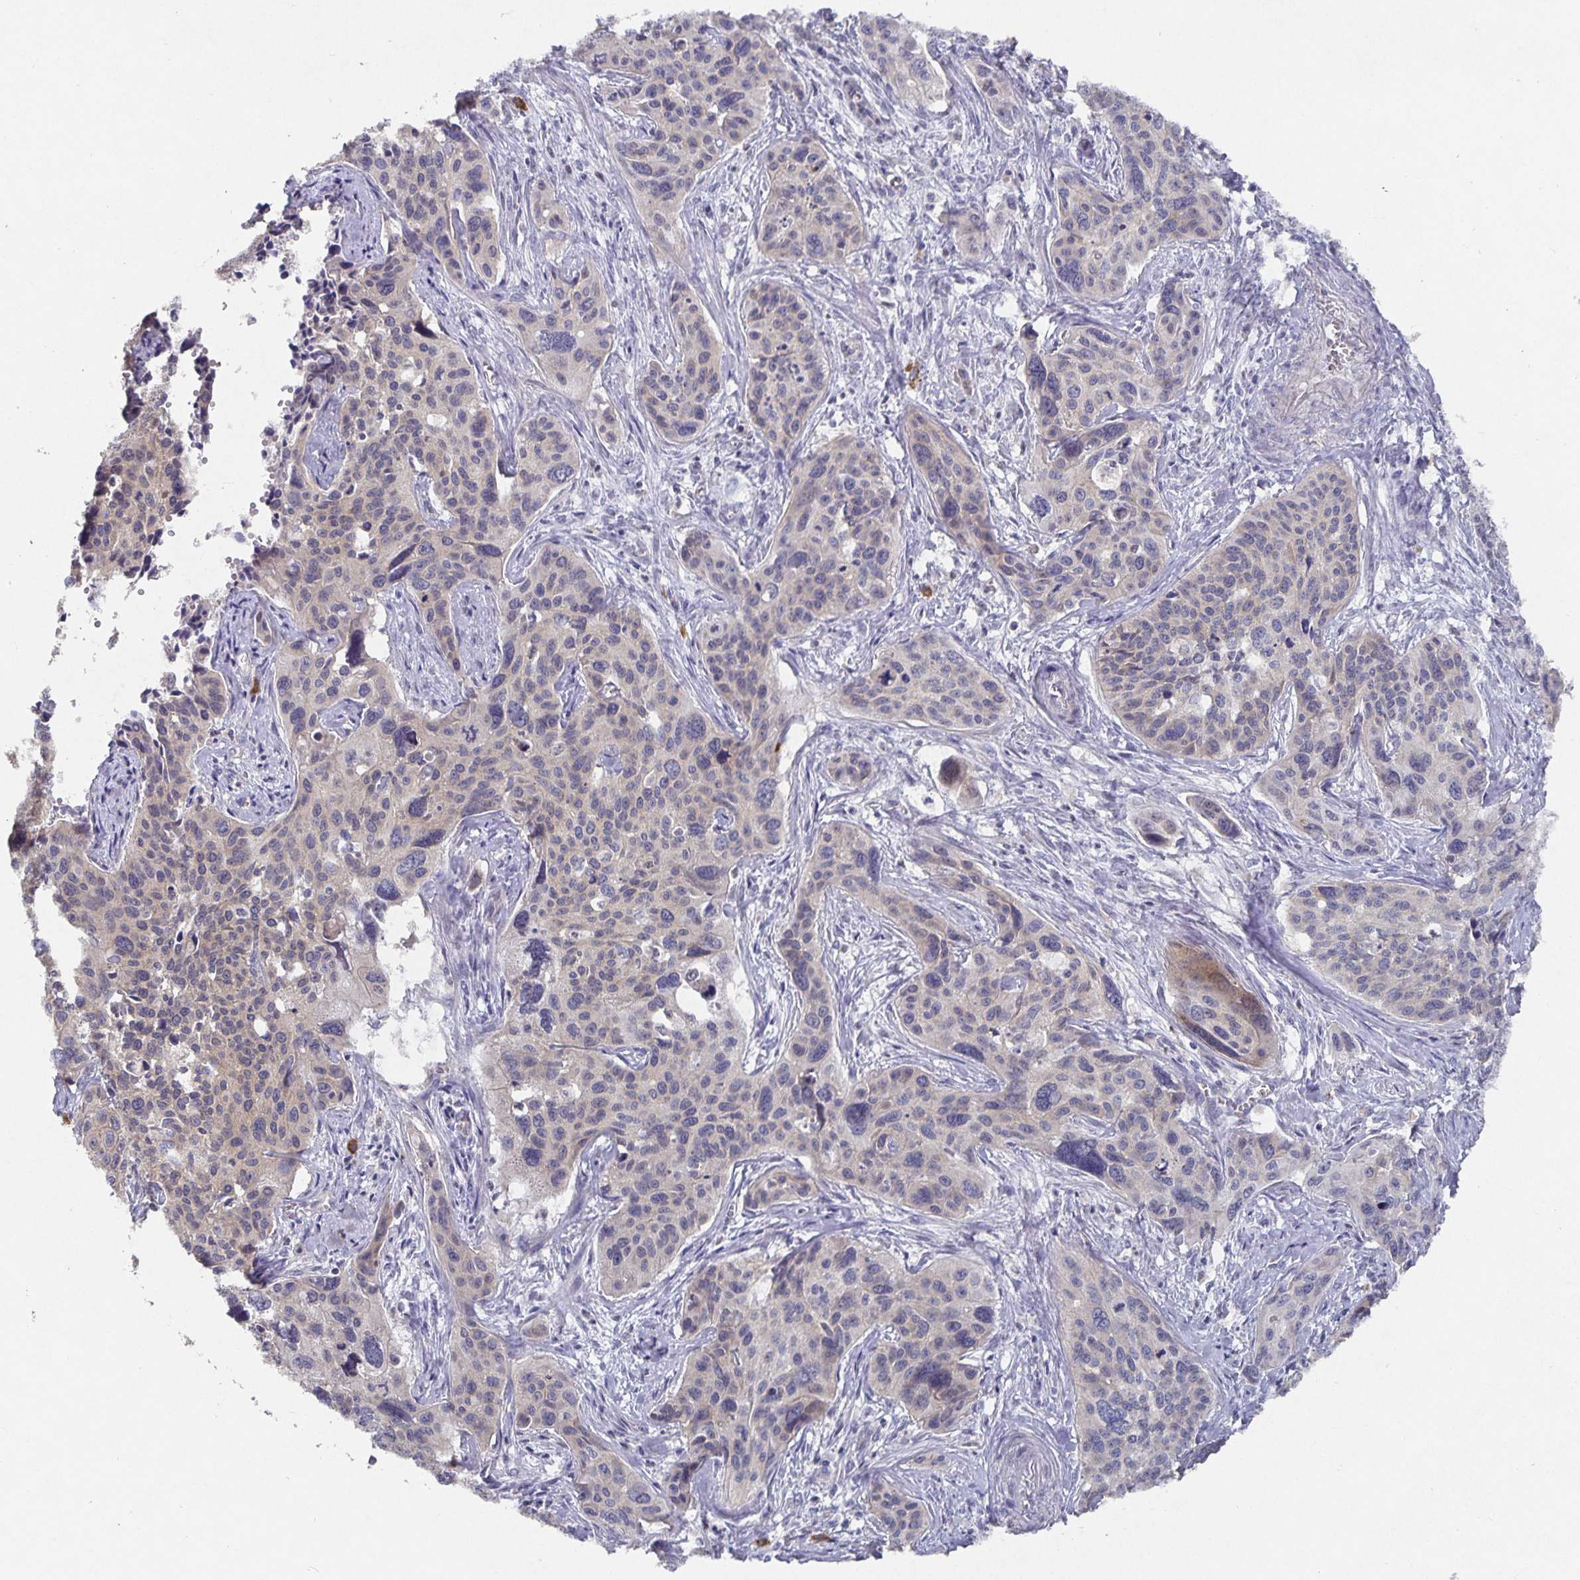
{"staining": {"intensity": "negative", "quantity": "none", "location": "none"}, "tissue": "cervical cancer", "cell_type": "Tumor cells", "image_type": "cancer", "snomed": [{"axis": "morphology", "description": "Squamous cell carcinoma, NOS"}, {"axis": "topography", "description": "Cervix"}], "caption": "Tumor cells are negative for brown protein staining in squamous cell carcinoma (cervical). Nuclei are stained in blue.", "gene": "HEPN1", "patient": {"sex": "female", "age": 31}}